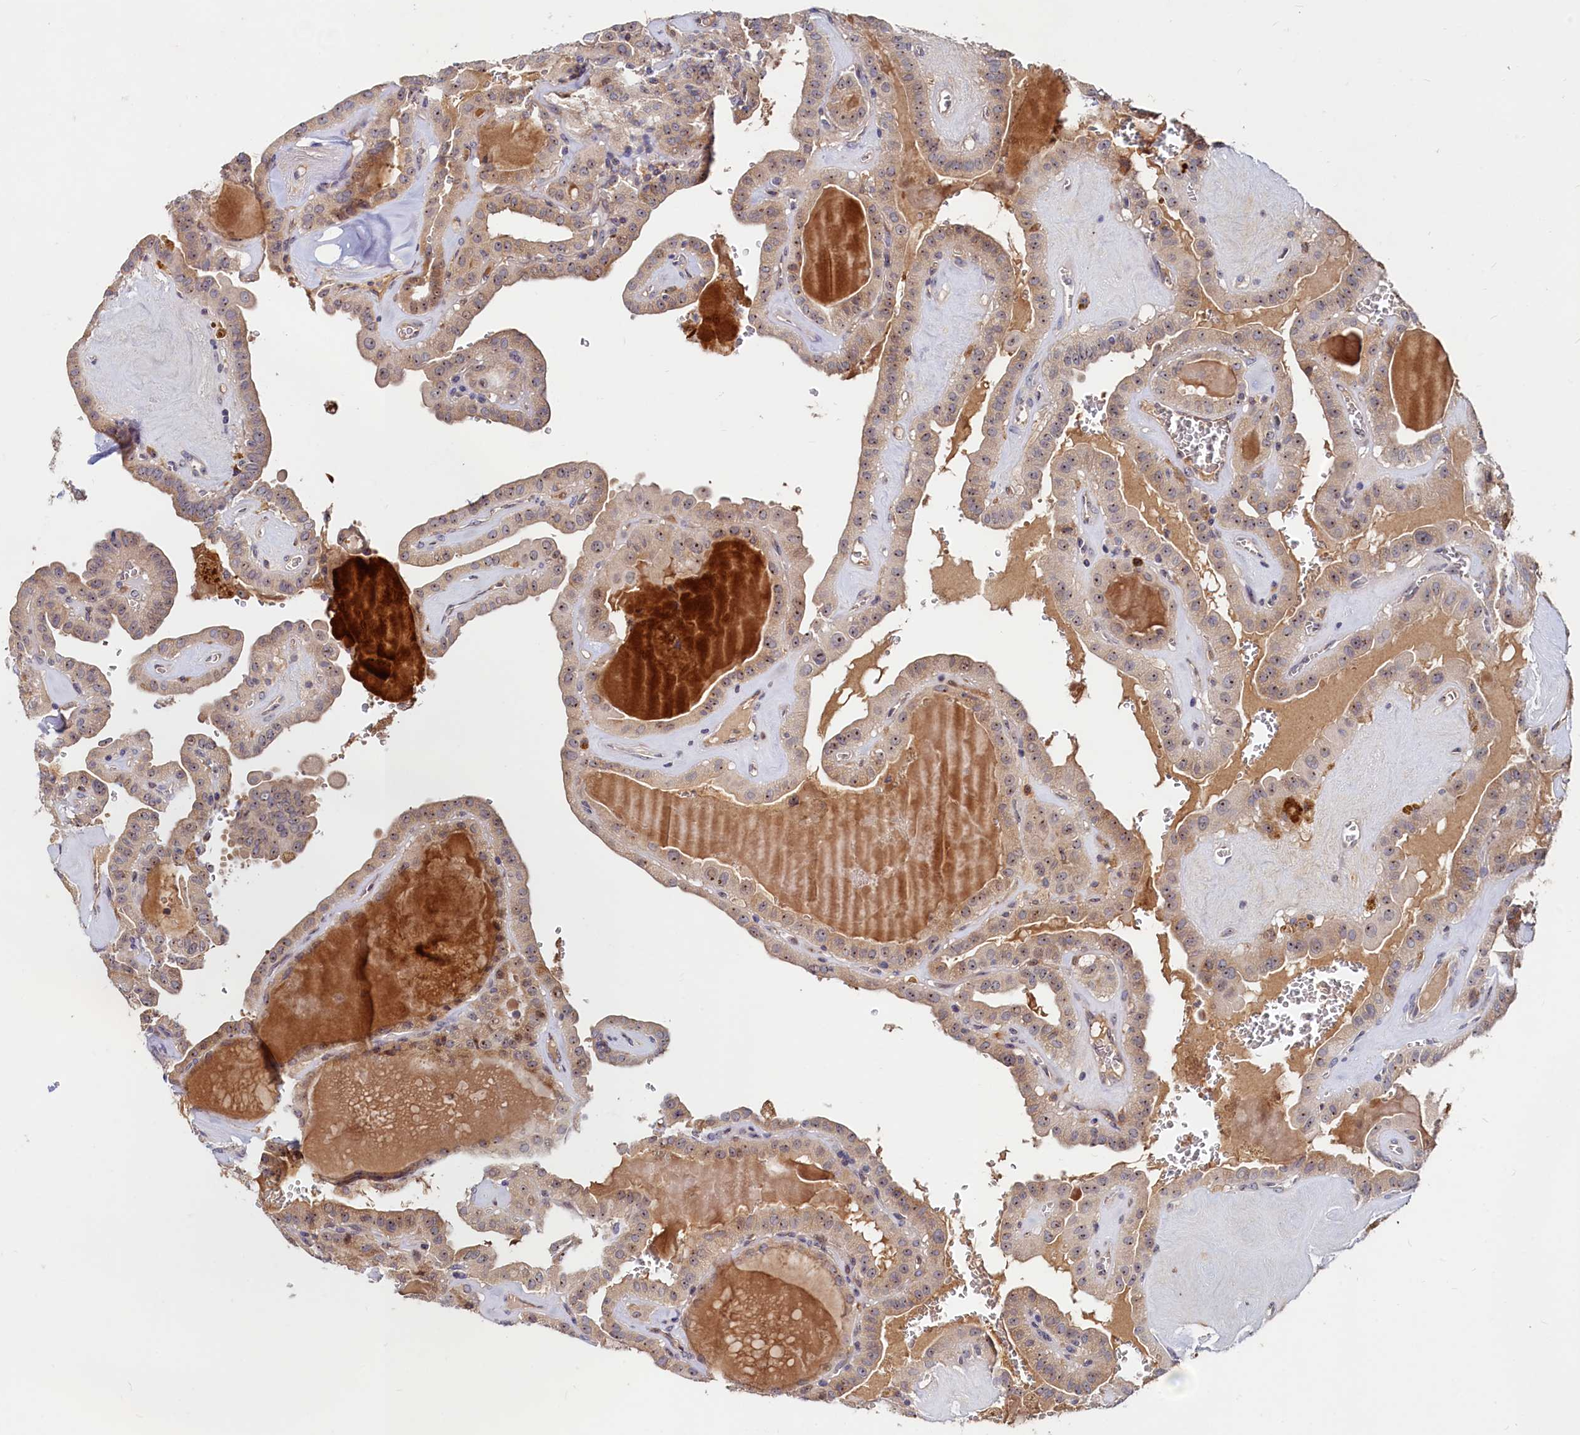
{"staining": {"intensity": "weak", "quantity": ">75%", "location": "cytoplasmic/membranous,nuclear"}, "tissue": "thyroid cancer", "cell_type": "Tumor cells", "image_type": "cancer", "snomed": [{"axis": "morphology", "description": "Papillary adenocarcinoma, NOS"}, {"axis": "topography", "description": "Thyroid gland"}], "caption": "This is a micrograph of immunohistochemistry staining of papillary adenocarcinoma (thyroid), which shows weak staining in the cytoplasmic/membranous and nuclear of tumor cells.", "gene": "RGS7BP", "patient": {"sex": "male", "age": 52}}